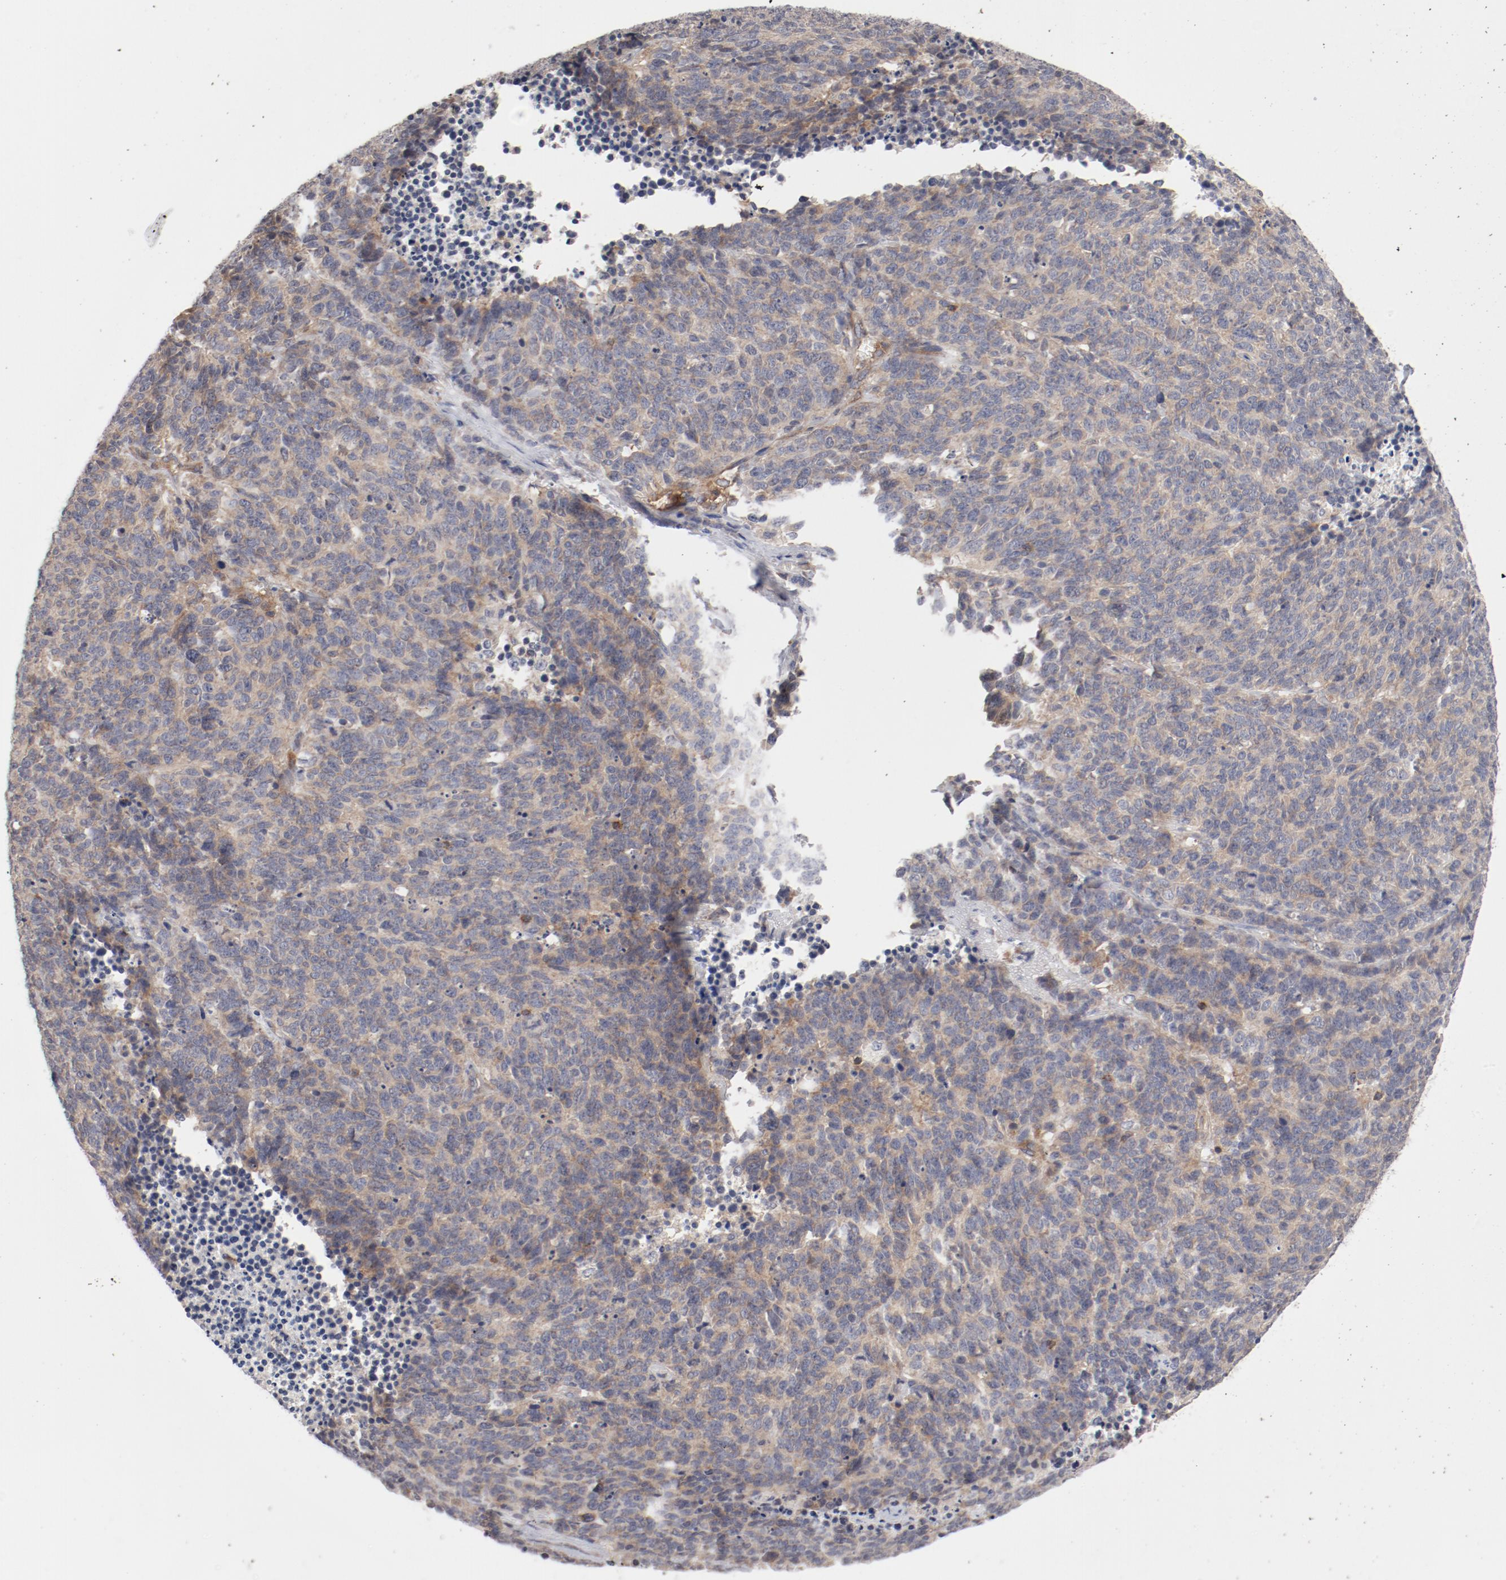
{"staining": {"intensity": "weak", "quantity": ">75%", "location": "cytoplasmic/membranous"}, "tissue": "lung cancer", "cell_type": "Tumor cells", "image_type": "cancer", "snomed": [{"axis": "morphology", "description": "Neoplasm, malignant, NOS"}, {"axis": "topography", "description": "Lung"}], "caption": "Lung neoplasm (malignant) stained with a protein marker reveals weak staining in tumor cells.", "gene": "CBL", "patient": {"sex": "female", "age": 58}}